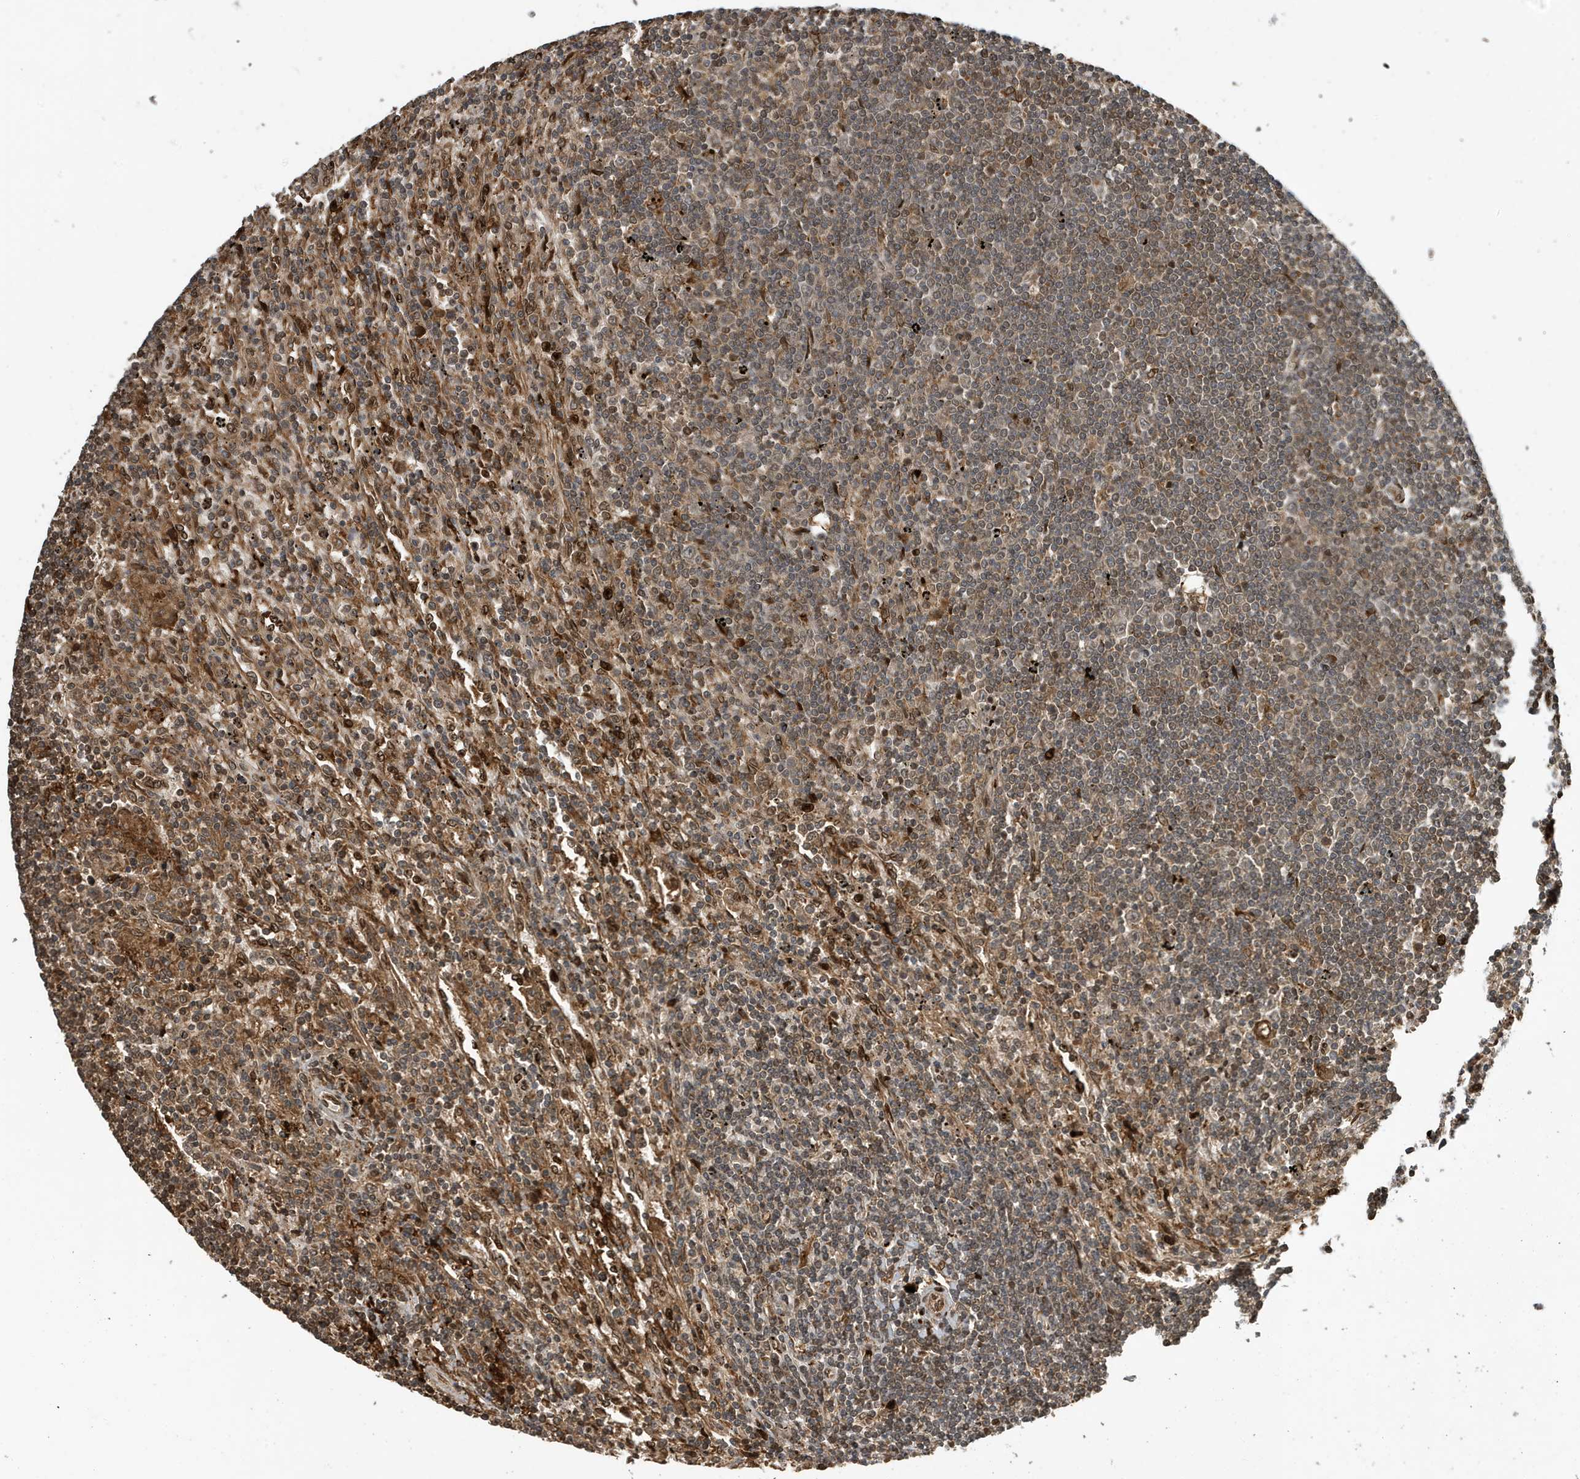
{"staining": {"intensity": "moderate", "quantity": "<25%", "location": "nuclear"}, "tissue": "lymphoma", "cell_type": "Tumor cells", "image_type": "cancer", "snomed": [{"axis": "morphology", "description": "Malignant lymphoma, non-Hodgkin's type, Low grade"}, {"axis": "topography", "description": "Spleen"}], "caption": "IHC of low-grade malignant lymphoma, non-Hodgkin's type exhibits low levels of moderate nuclear positivity in approximately <25% of tumor cells. (DAB IHC, brown staining for protein, blue staining for nuclei).", "gene": "DUSP18", "patient": {"sex": "male", "age": 76}}